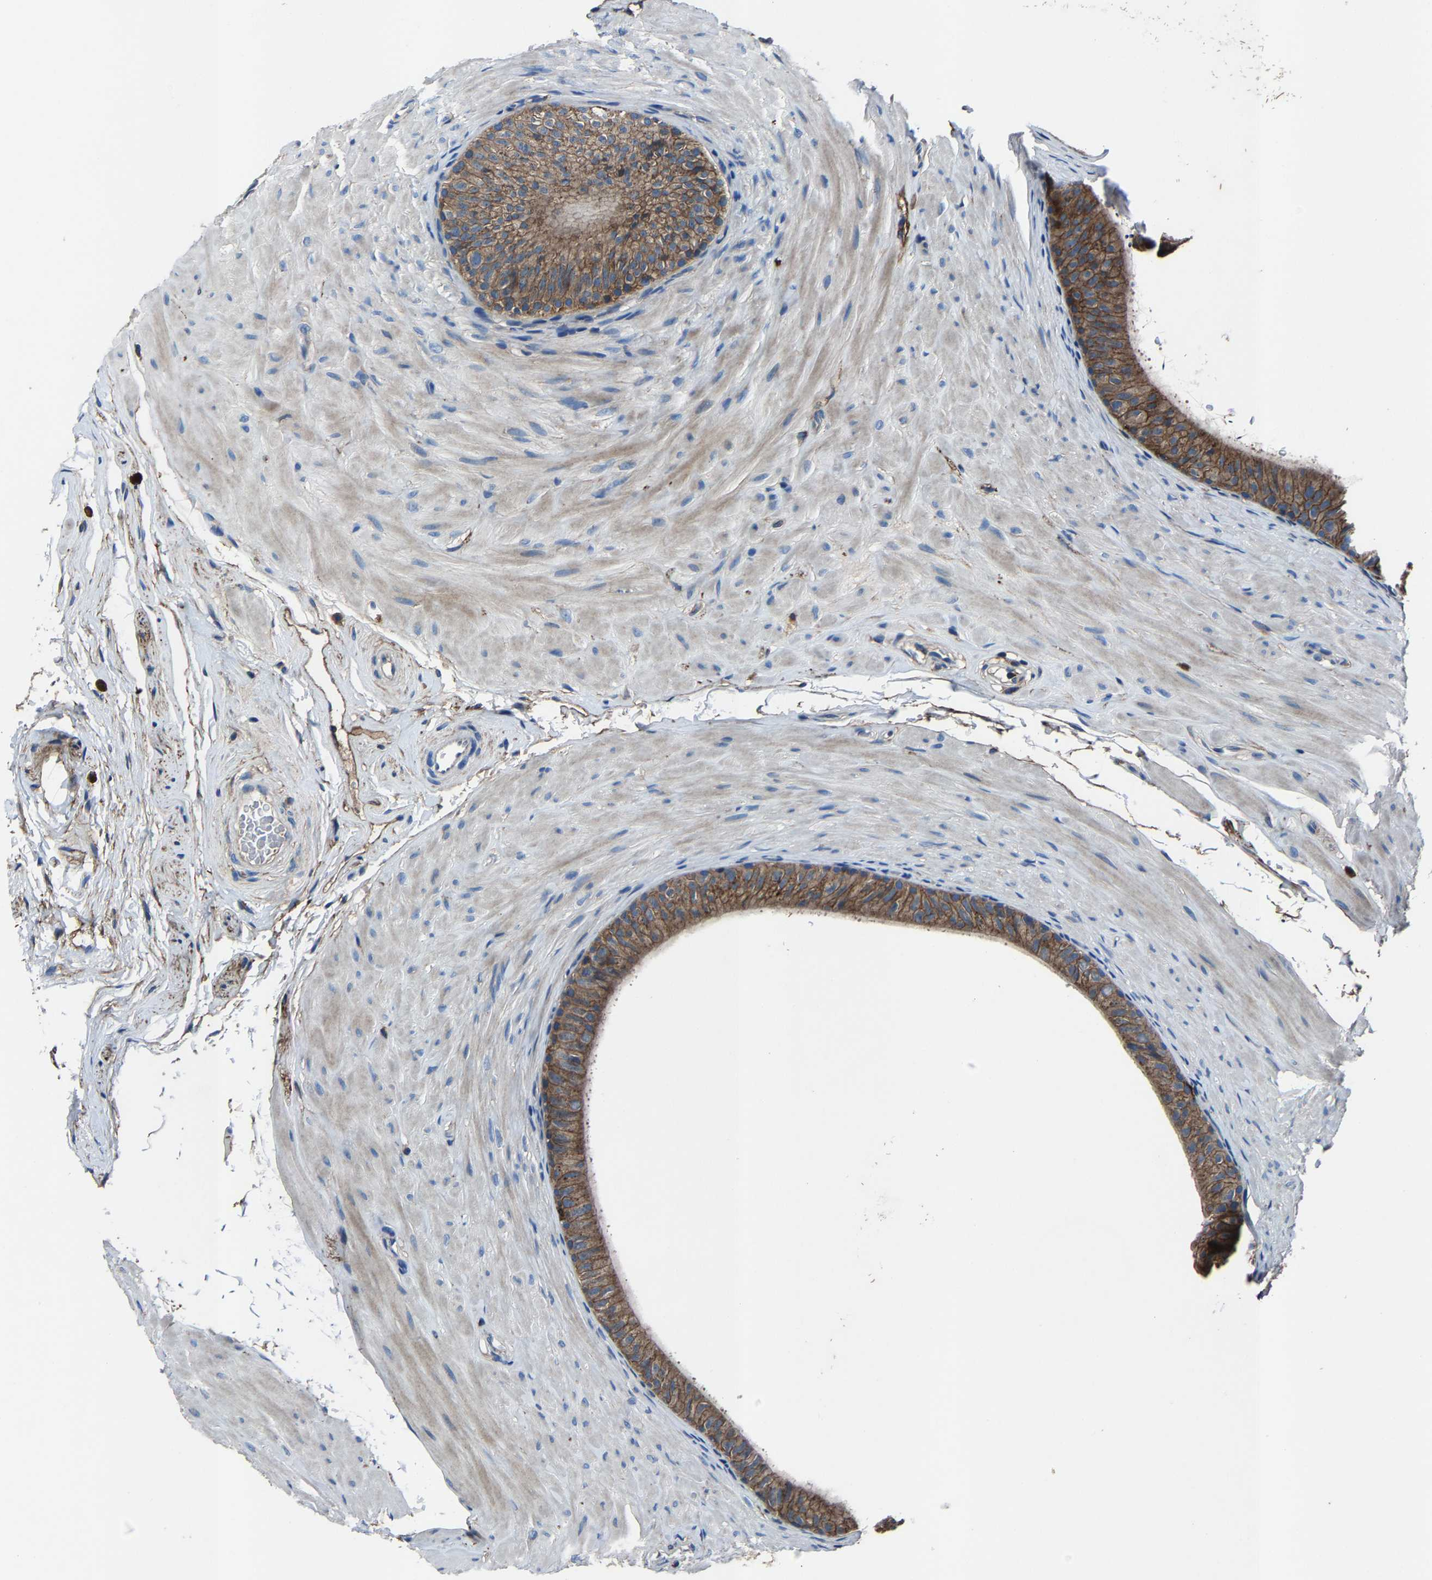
{"staining": {"intensity": "moderate", "quantity": ">75%", "location": "cytoplasmic/membranous"}, "tissue": "epididymis", "cell_type": "Glandular cells", "image_type": "normal", "snomed": [{"axis": "morphology", "description": "Normal tissue, NOS"}, {"axis": "topography", "description": "Epididymis"}], "caption": "Moderate cytoplasmic/membranous staining for a protein is present in about >75% of glandular cells of unremarkable epididymis using IHC.", "gene": "KIAA1958", "patient": {"sex": "male", "age": 34}}